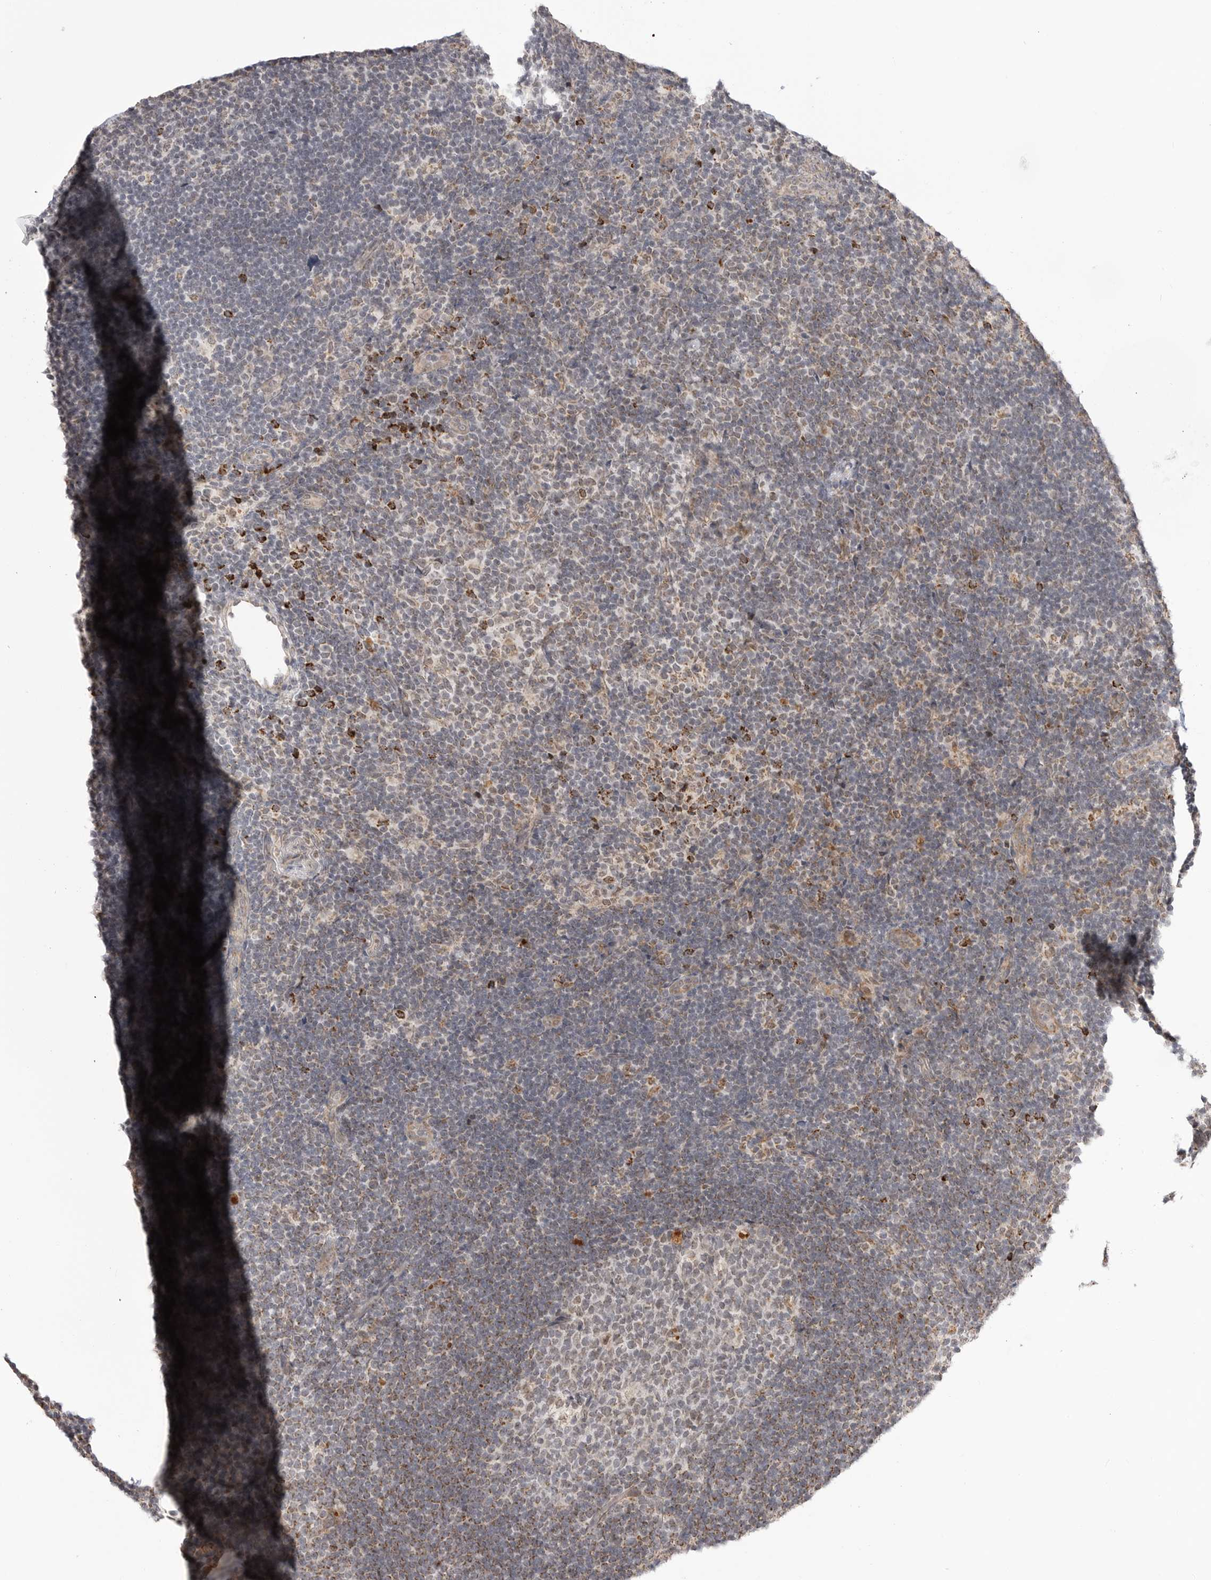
{"staining": {"intensity": "weak", "quantity": "<25%", "location": "cytoplasmic/membranous"}, "tissue": "lymph node", "cell_type": "Germinal center cells", "image_type": "normal", "snomed": [{"axis": "morphology", "description": "Normal tissue, NOS"}, {"axis": "topography", "description": "Lymph node"}], "caption": "The photomicrograph shows no staining of germinal center cells in normal lymph node. Nuclei are stained in blue.", "gene": "KALRN", "patient": {"sex": "female", "age": 22}}